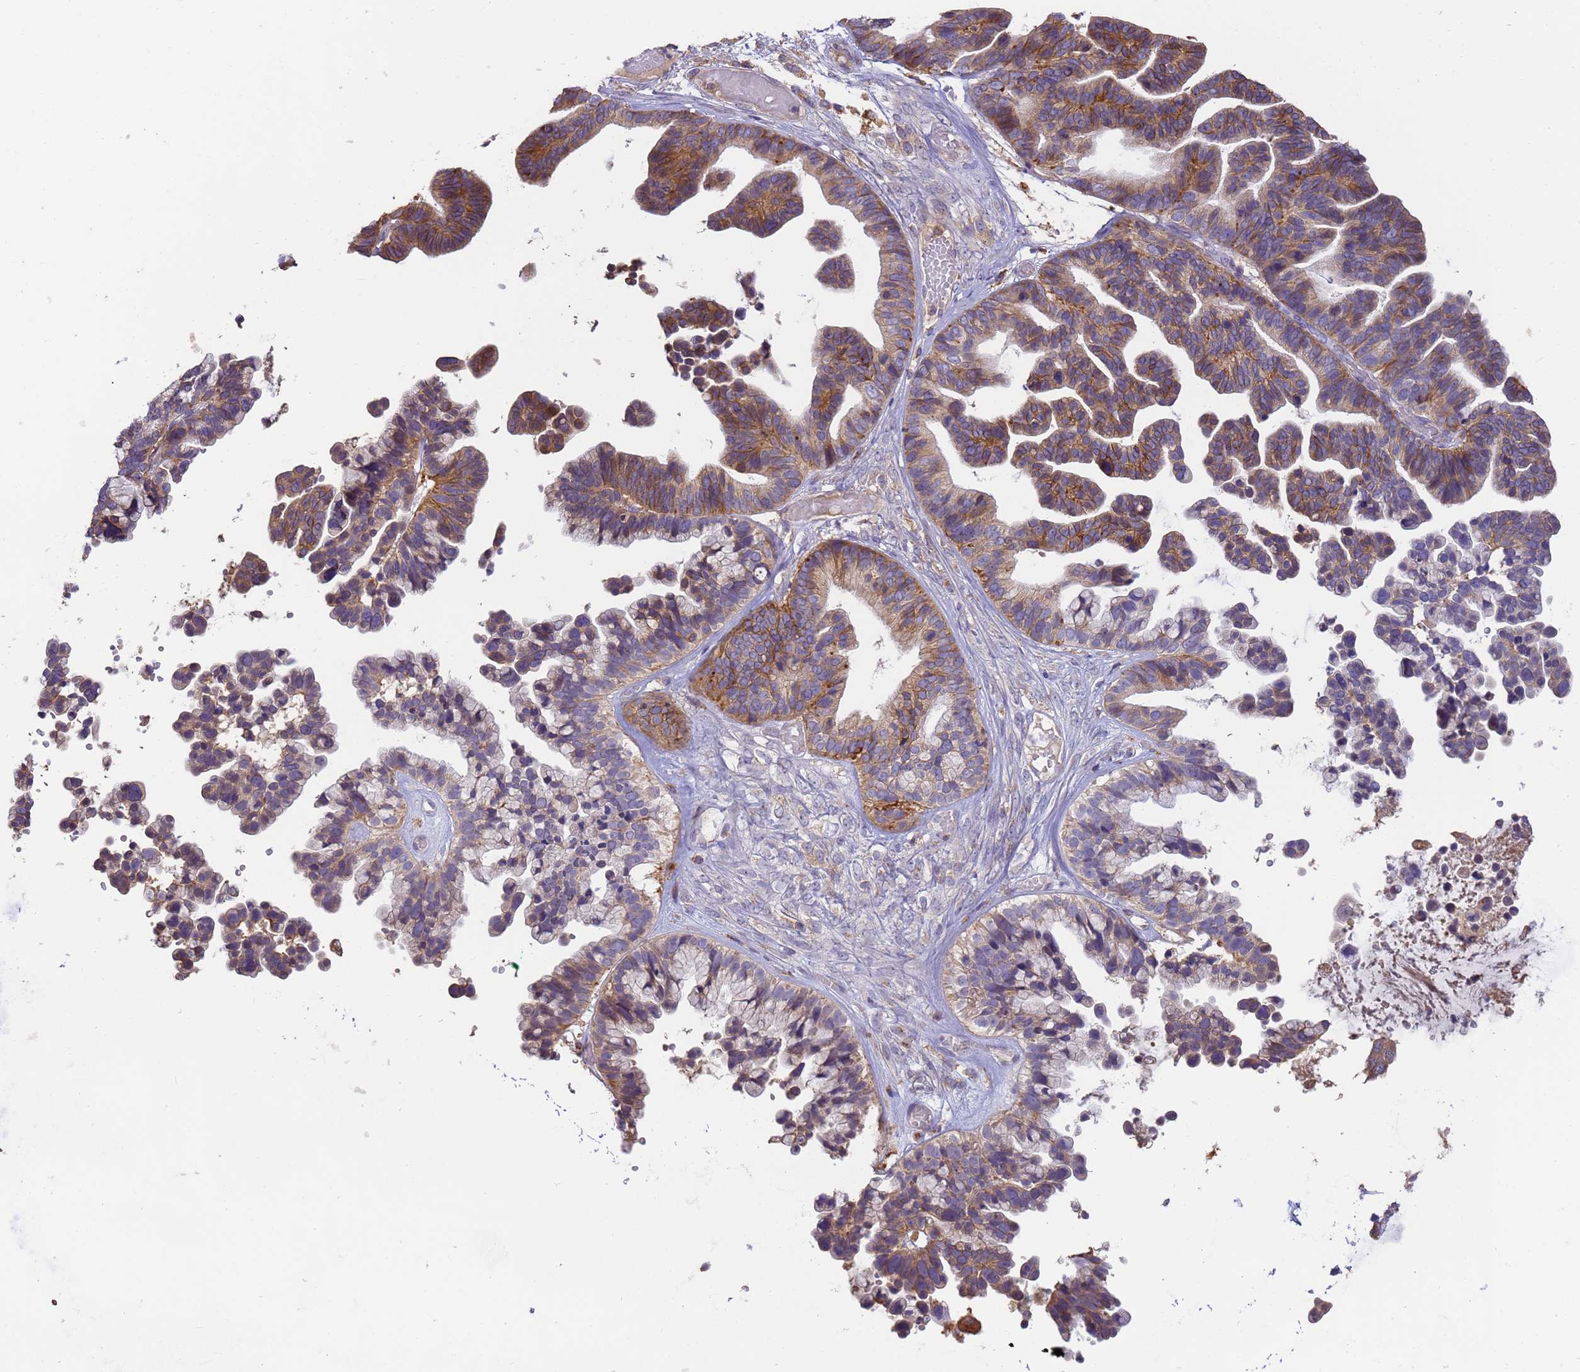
{"staining": {"intensity": "moderate", "quantity": ">75%", "location": "cytoplasmic/membranous"}, "tissue": "ovarian cancer", "cell_type": "Tumor cells", "image_type": "cancer", "snomed": [{"axis": "morphology", "description": "Cystadenocarcinoma, serous, NOS"}, {"axis": "topography", "description": "Ovary"}], "caption": "Immunohistochemical staining of human ovarian cancer (serous cystadenocarcinoma) displays medium levels of moderate cytoplasmic/membranous expression in about >75% of tumor cells. (DAB = brown stain, brightfield microscopy at high magnification).", "gene": "M6PR", "patient": {"sex": "female", "age": 56}}